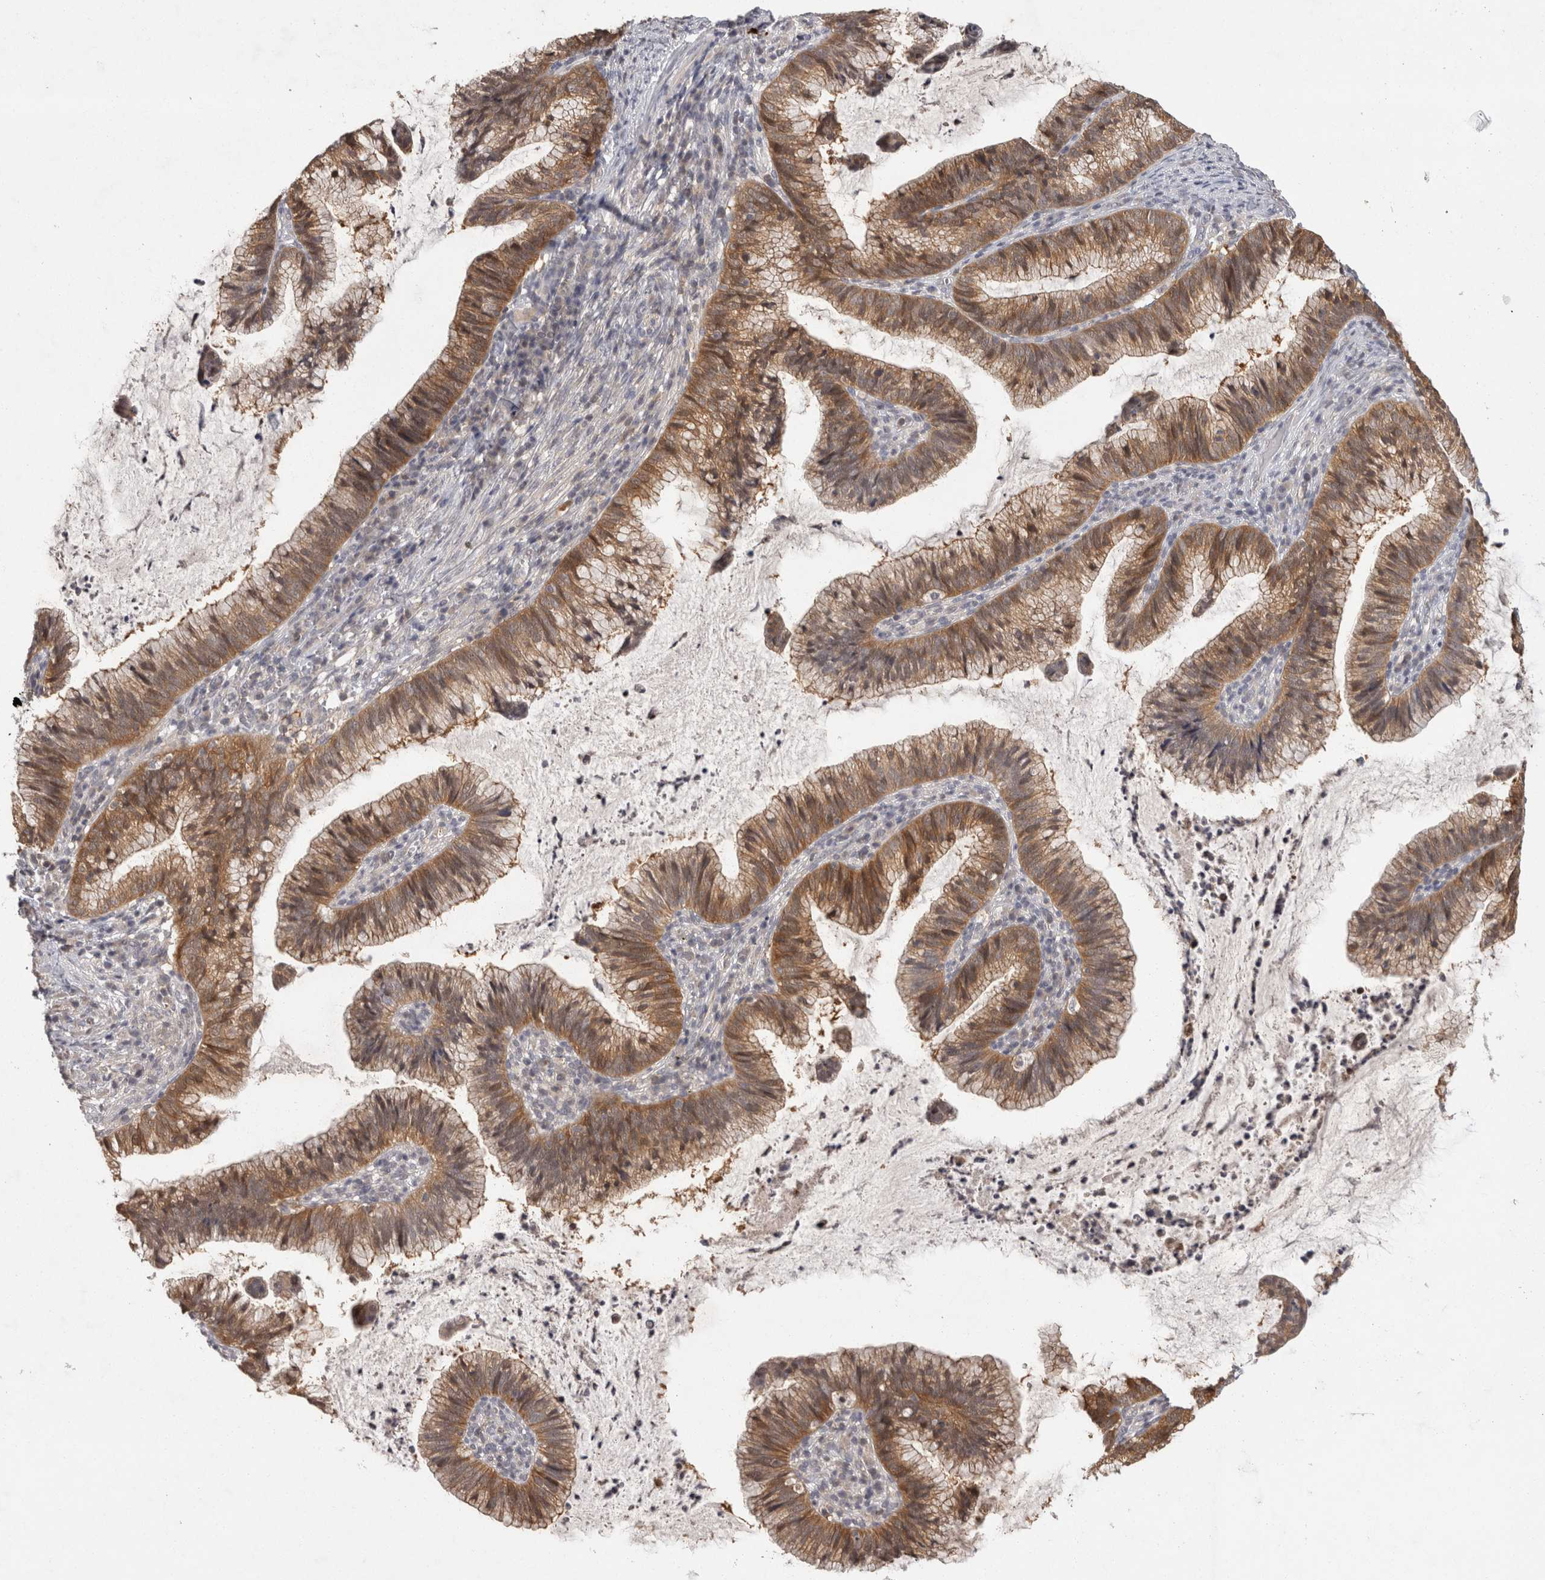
{"staining": {"intensity": "strong", "quantity": ">75%", "location": "cytoplasmic/membranous"}, "tissue": "cervical cancer", "cell_type": "Tumor cells", "image_type": "cancer", "snomed": [{"axis": "morphology", "description": "Adenocarcinoma, NOS"}, {"axis": "topography", "description": "Cervix"}], "caption": "This image demonstrates immunohistochemistry (IHC) staining of human cervical adenocarcinoma, with high strong cytoplasmic/membranous staining in about >75% of tumor cells.", "gene": "ACAT2", "patient": {"sex": "female", "age": 36}}